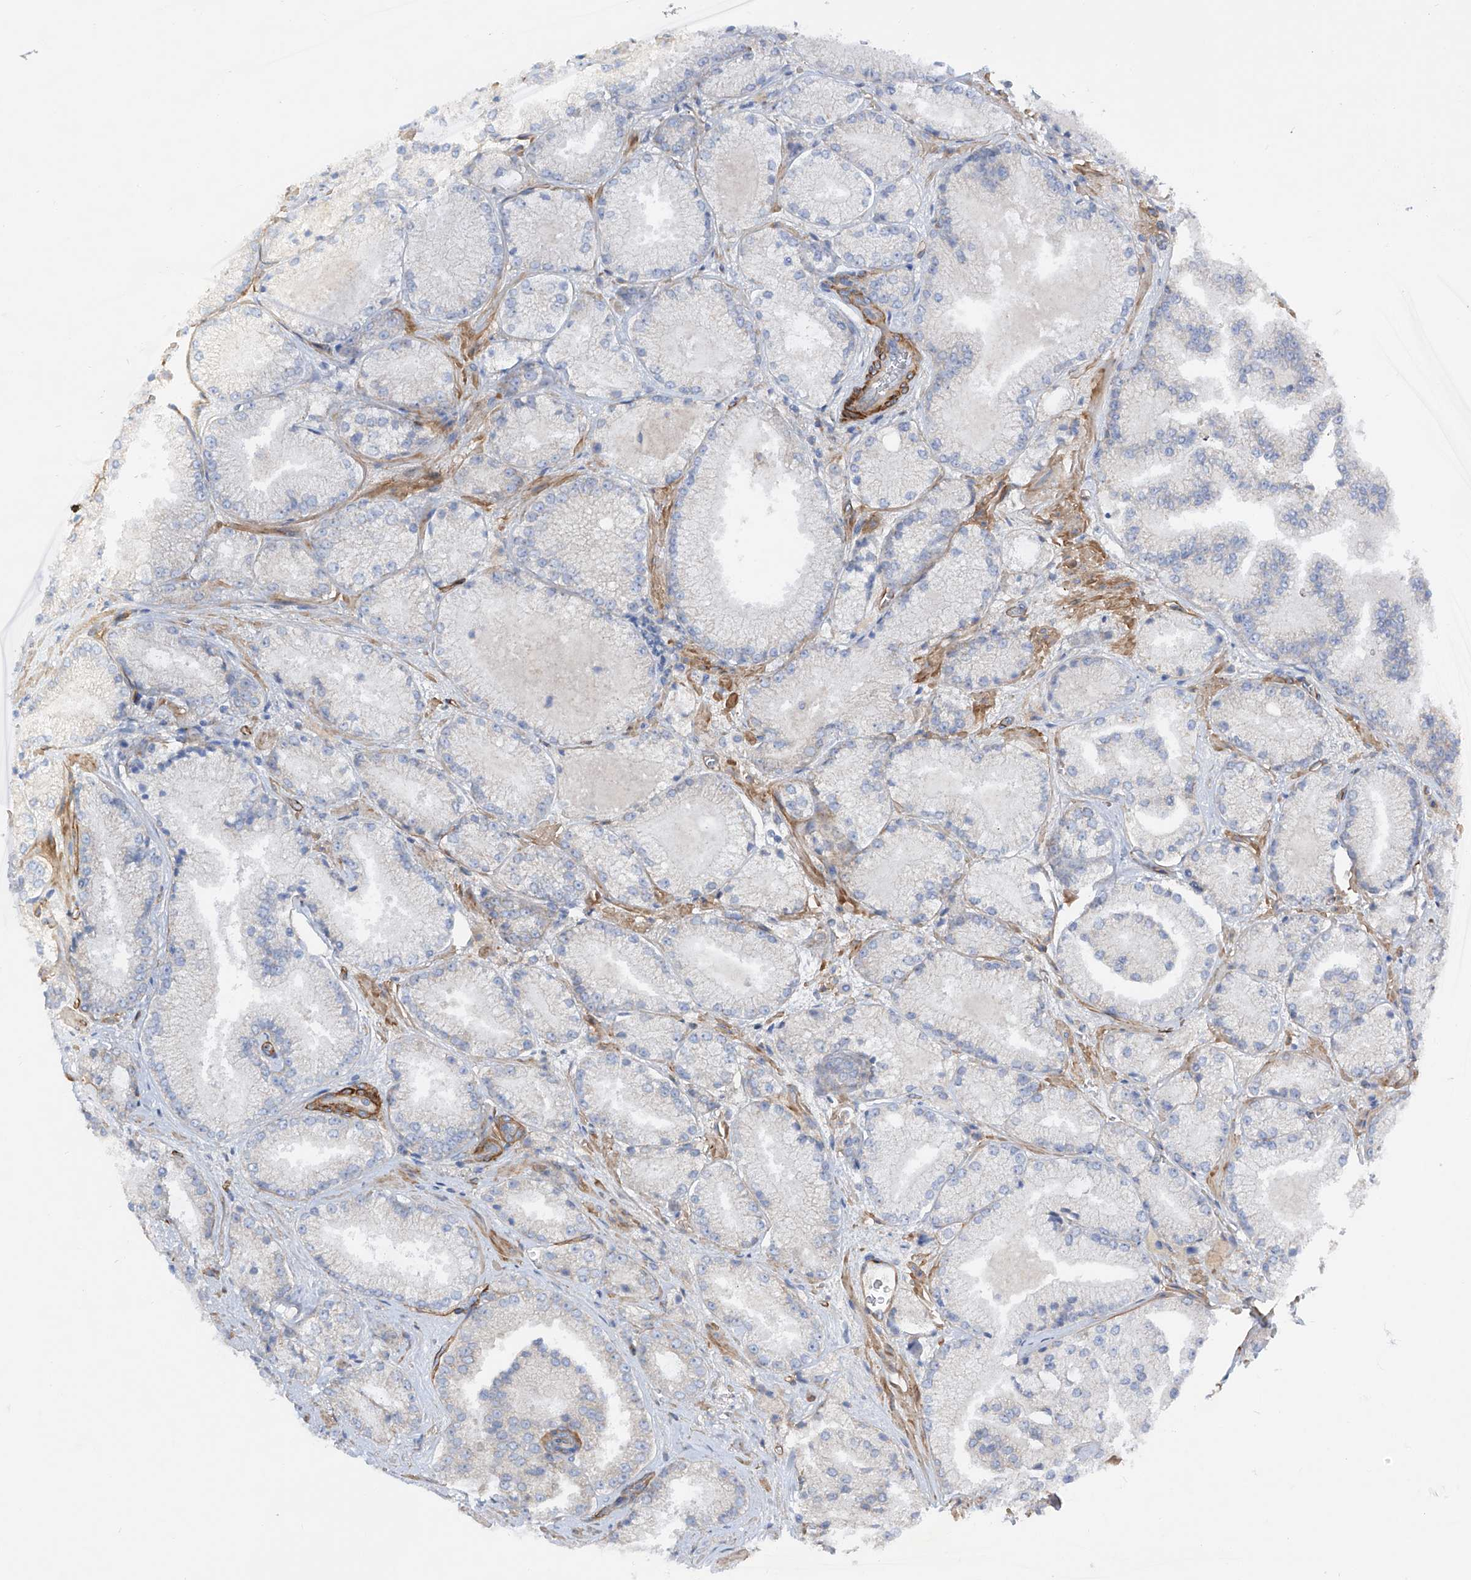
{"staining": {"intensity": "negative", "quantity": "none", "location": "none"}, "tissue": "prostate cancer", "cell_type": "Tumor cells", "image_type": "cancer", "snomed": [{"axis": "morphology", "description": "Adenocarcinoma, High grade"}, {"axis": "topography", "description": "Prostate"}], "caption": "A photomicrograph of prostate cancer stained for a protein displays no brown staining in tumor cells. (DAB immunohistochemistry with hematoxylin counter stain).", "gene": "LCA5", "patient": {"sex": "male", "age": 73}}